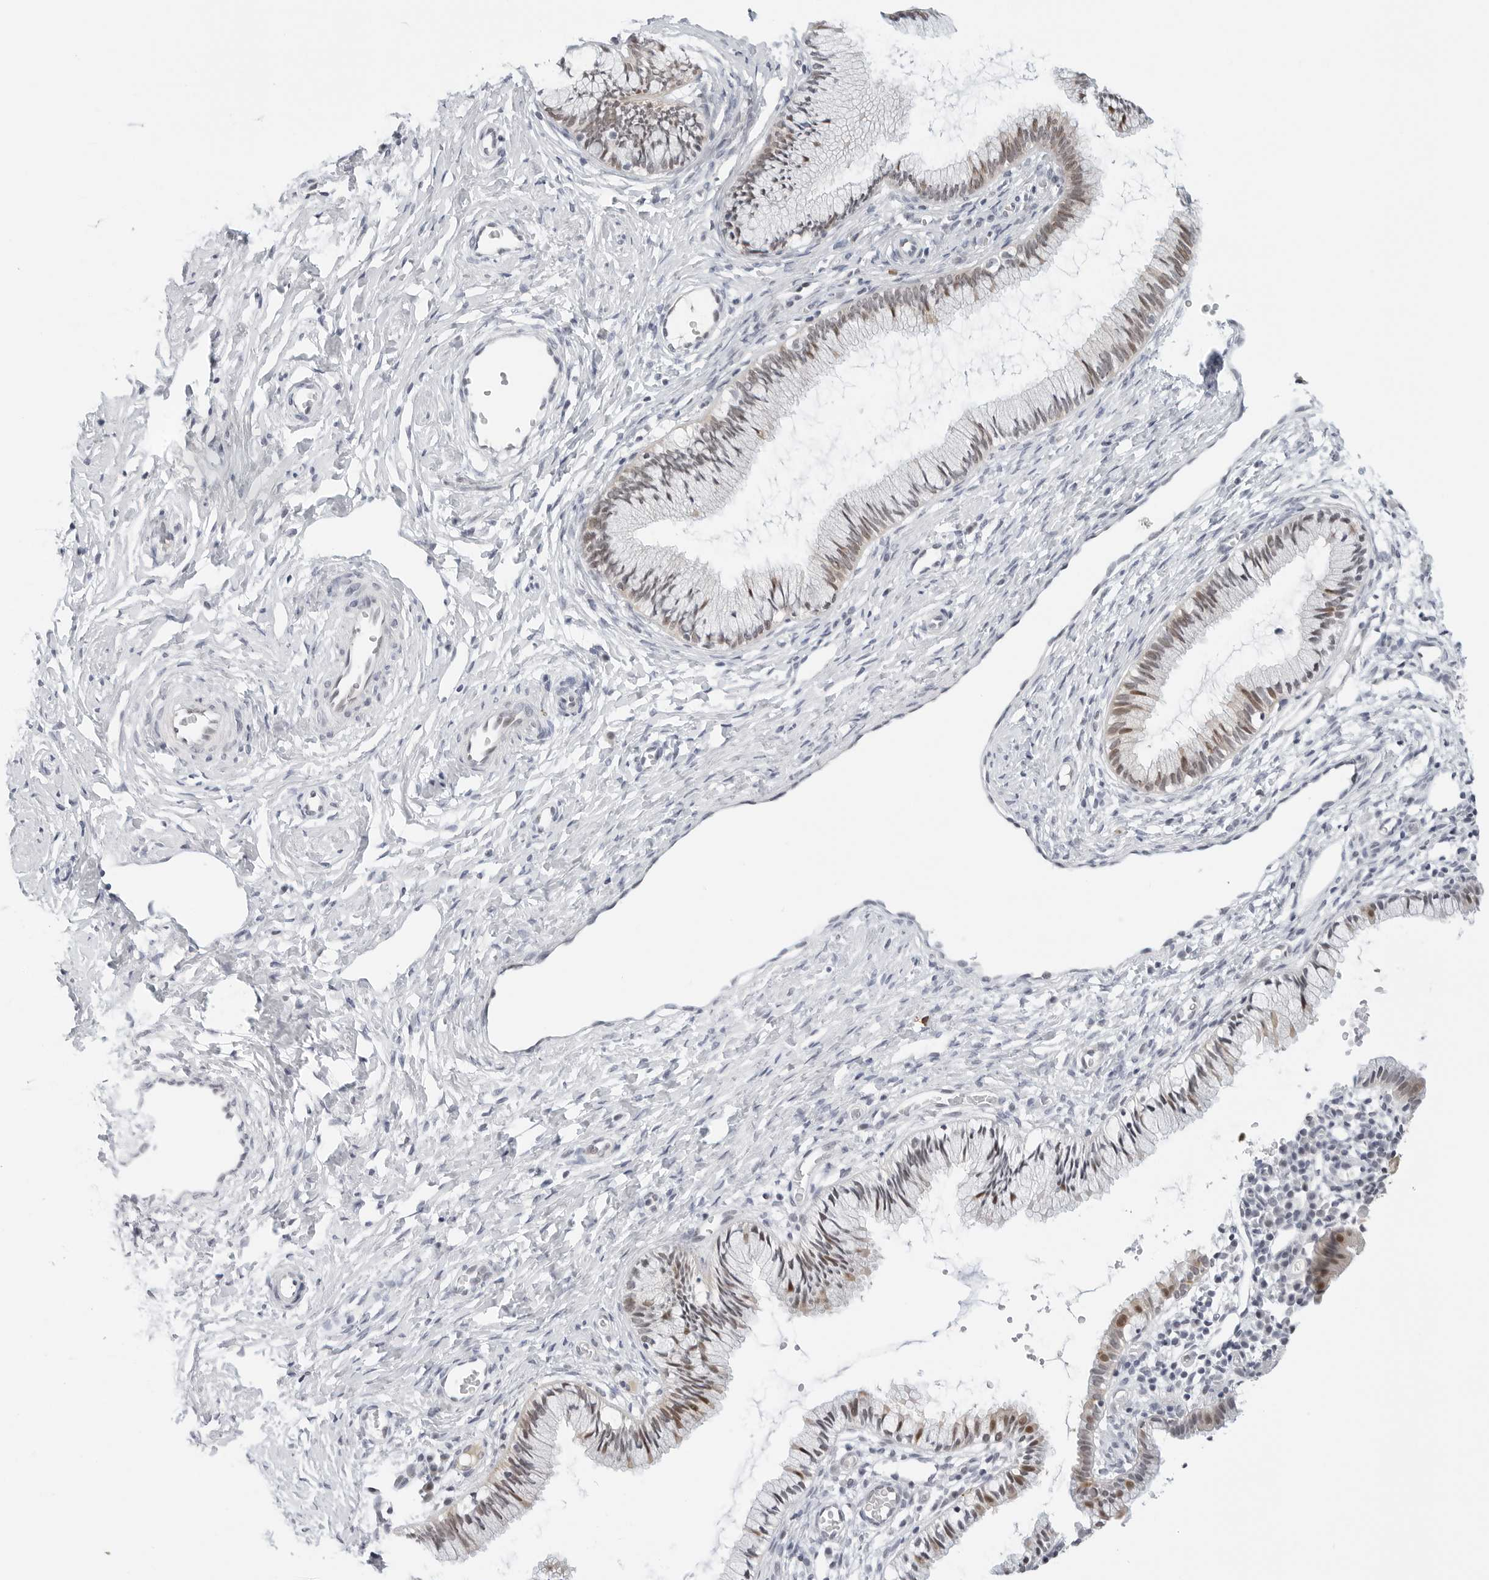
{"staining": {"intensity": "weak", "quantity": "25%-75%", "location": "cytoplasmic/membranous,nuclear"}, "tissue": "cervix", "cell_type": "Glandular cells", "image_type": "normal", "snomed": [{"axis": "morphology", "description": "Normal tissue, NOS"}, {"axis": "topography", "description": "Cervix"}], "caption": "Weak cytoplasmic/membranous,nuclear staining for a protein is present in about 25%-75% of glandular cells of normal cervix using IHC.", "gene": "TSEN2", "patient": {"sex": "female", "age": 27}}